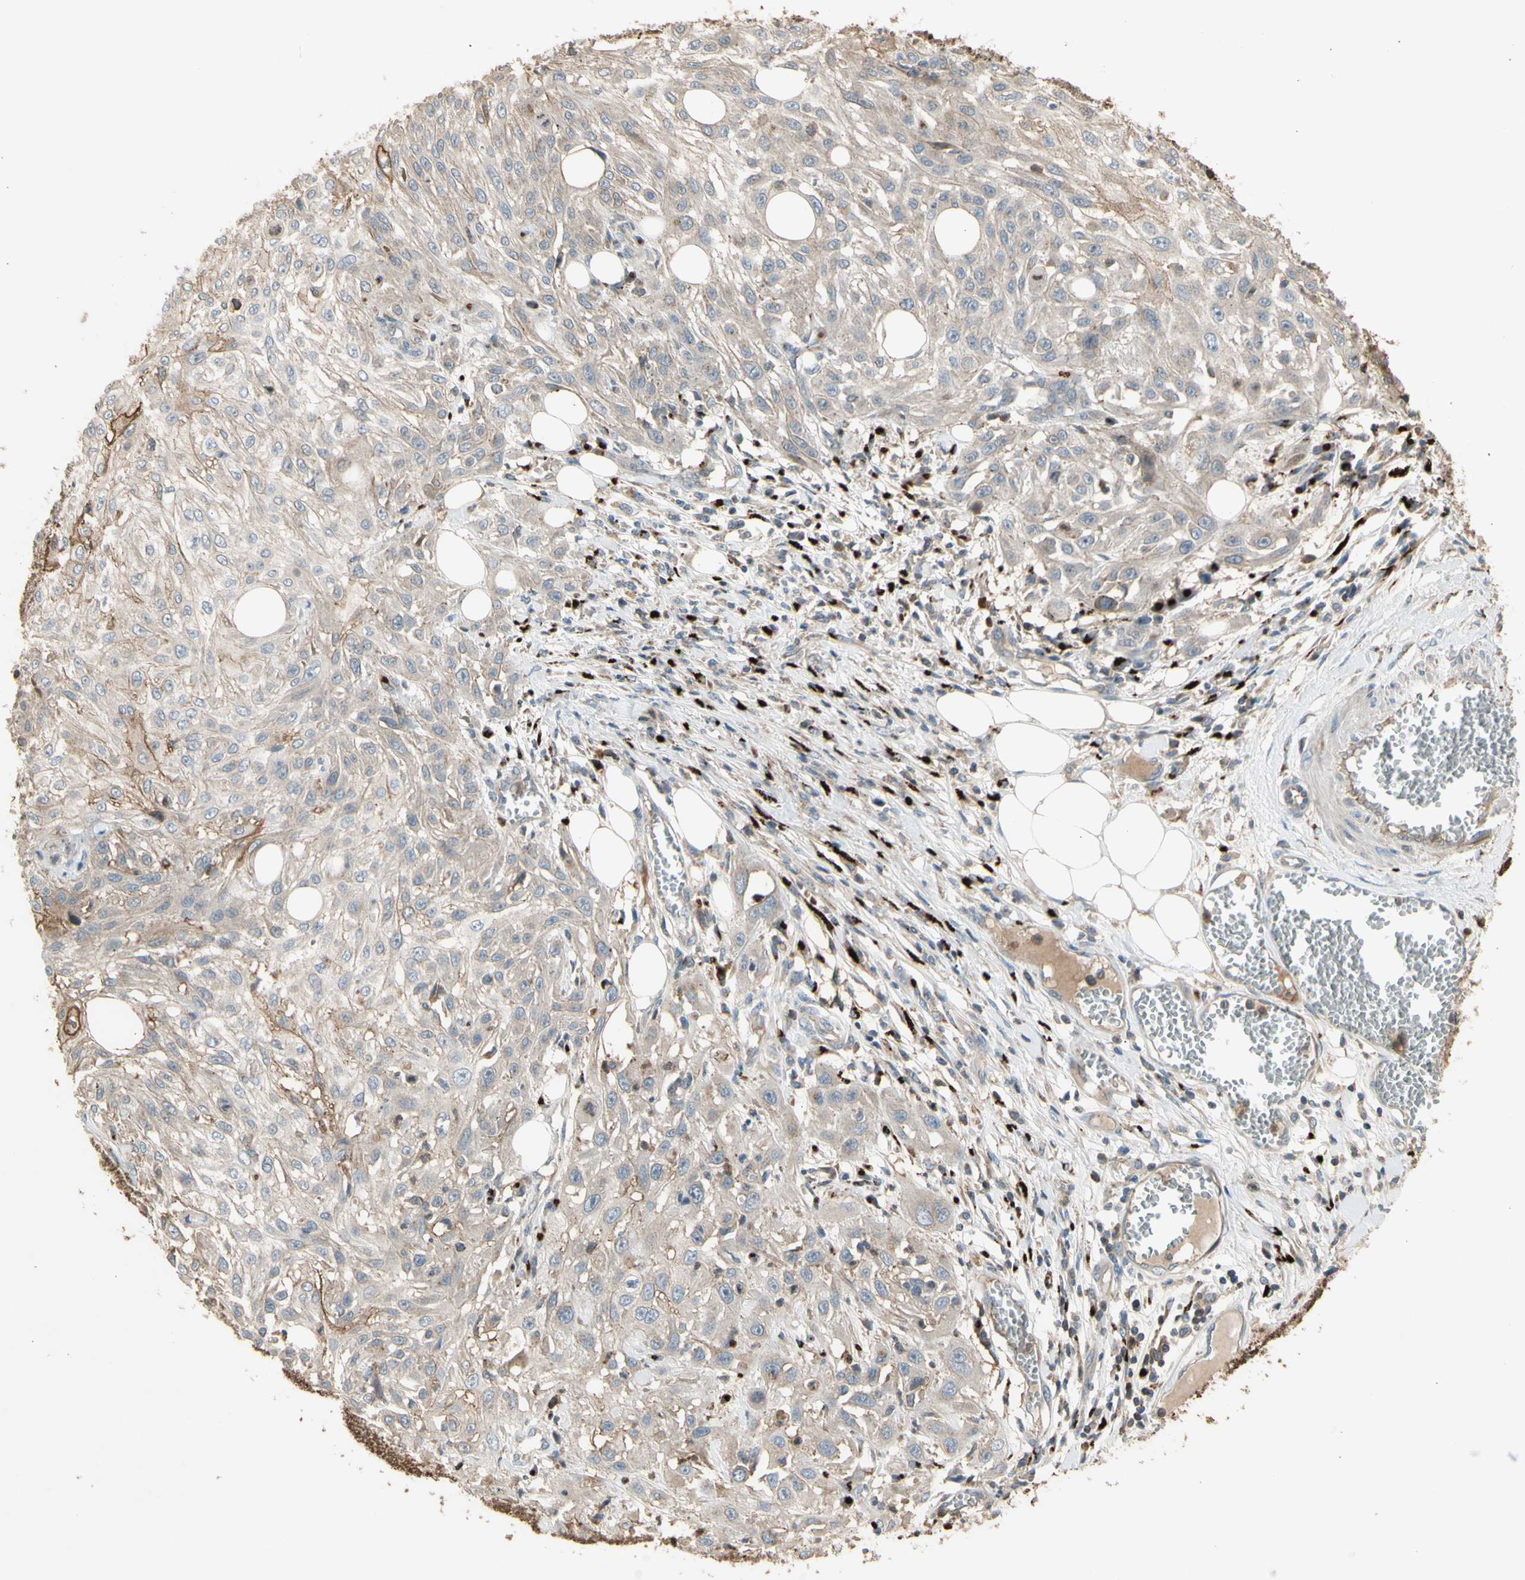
{"staining": {"intensity": "weak", "quantity": "<25%", "location": "cytoplasmic/membranous"}, "tissue": "skin cancer", "cell_type": "Tumor cells", "image_type": "cancer", "snomed": [{"axis": "morphology", "description": "Squamous cell carcinoma, NOS"}, {"axis": "topography", "description": "Skin"}], "caption": "The histopathology image displays no staining of tumor cells in skin cancer (squamous cell carcinoma).", "gene": "GALNT5", "patient": {"sex": "male", "age": 75}}